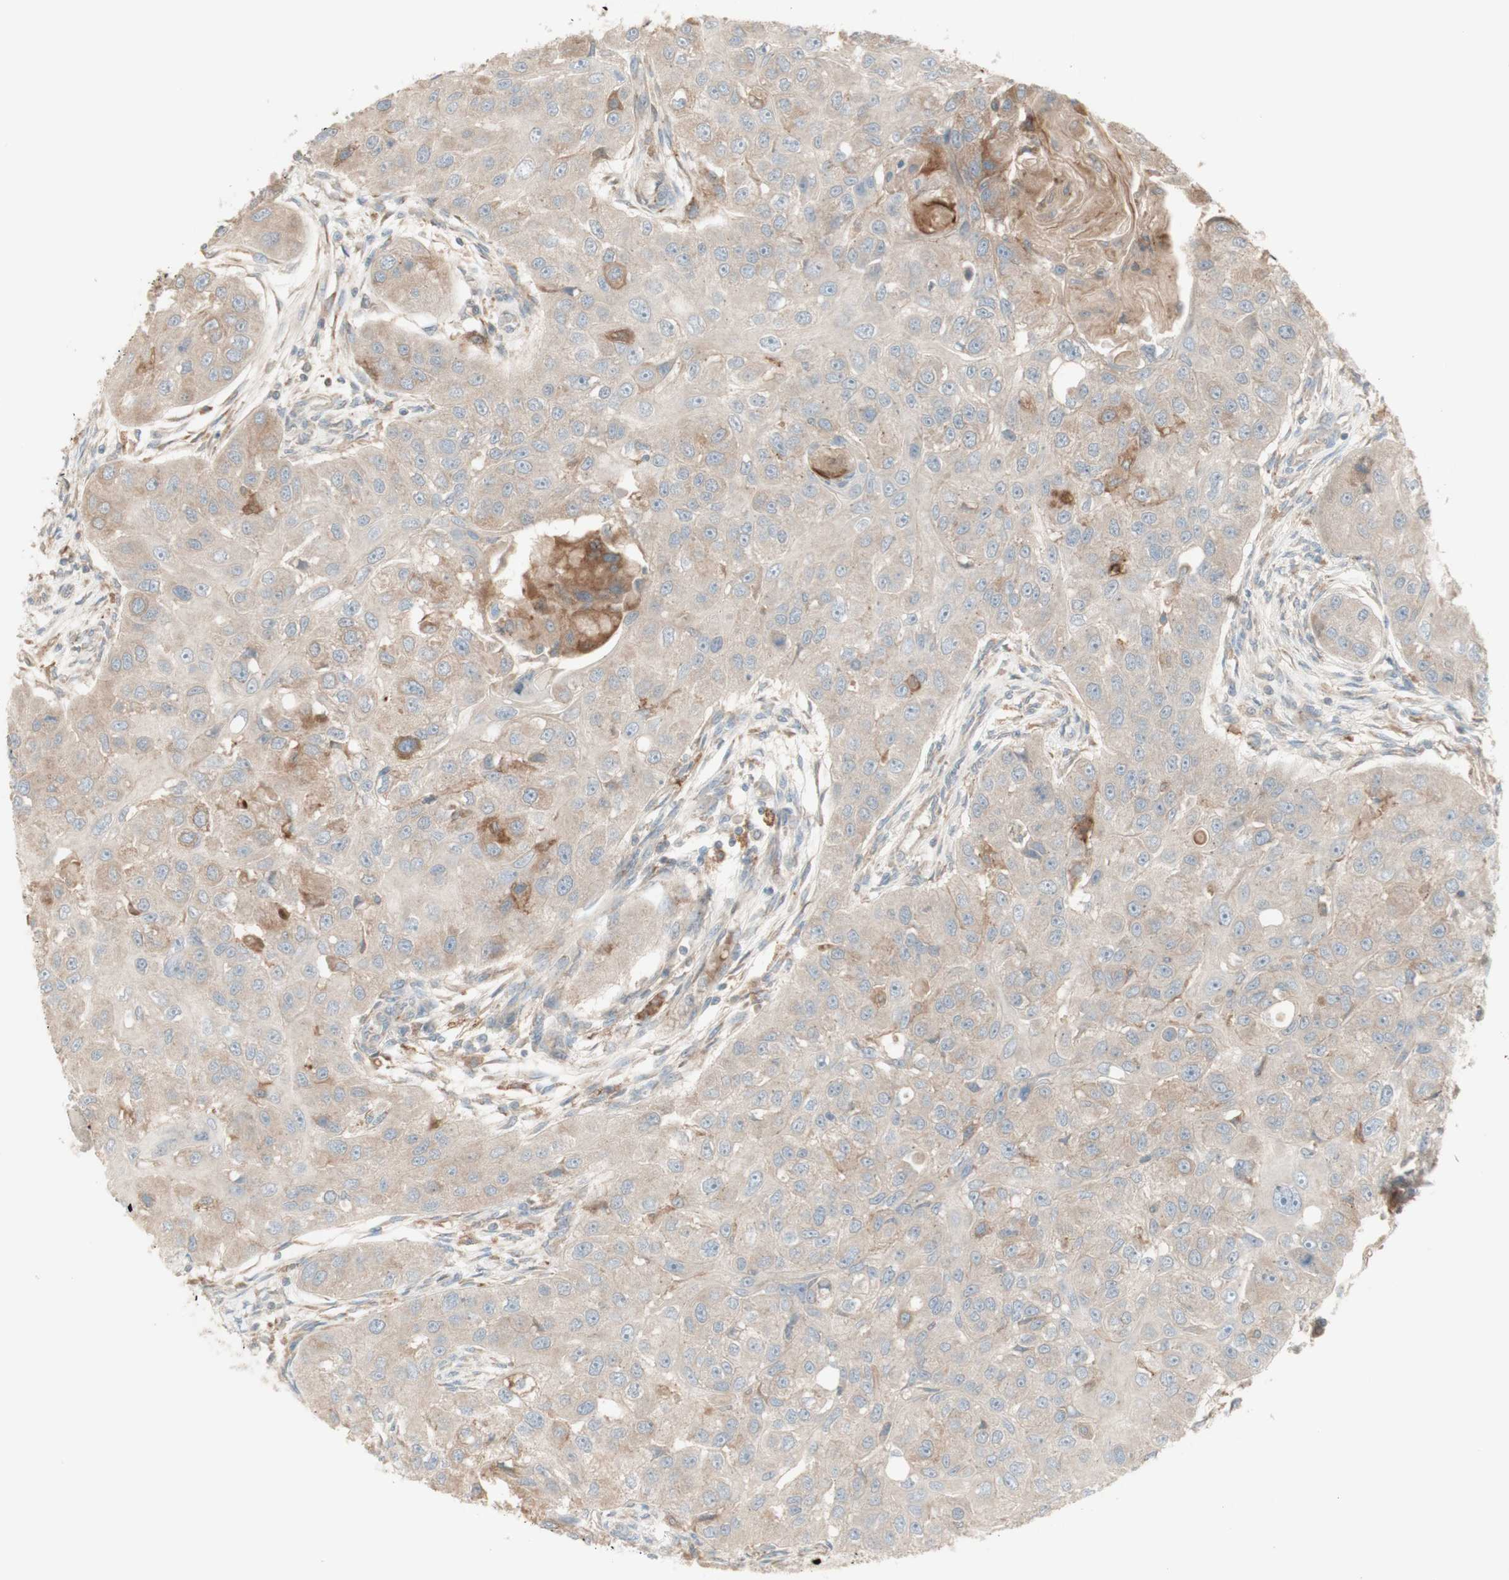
{"staining": {"intensity": "weak", "quantity": ">75%", "location": "cytoplasmic/membranous"}, "tissue": "head and neck cancer", "cell_type": "Tumor cells", "image_type": "cancer", "snomed": [{"axis": "morphology", "description": "Normal tissue, NOS"}, {"axis": "morphology", "description": "Squamous cell carcinoma, NOS"}, {"axis": "topography", "description": "Skeletal muscle"}, {"axis": "topography", "description": "Head-Neck"}], "caption": "Weak cytoplasmic/membranous protein staining is present in approximately >75% of tumor cells in head and neck cancer (squamous cell carcinoma).", "gene": "PTGER4", "patient": {"sex": "male", "age": 51}}